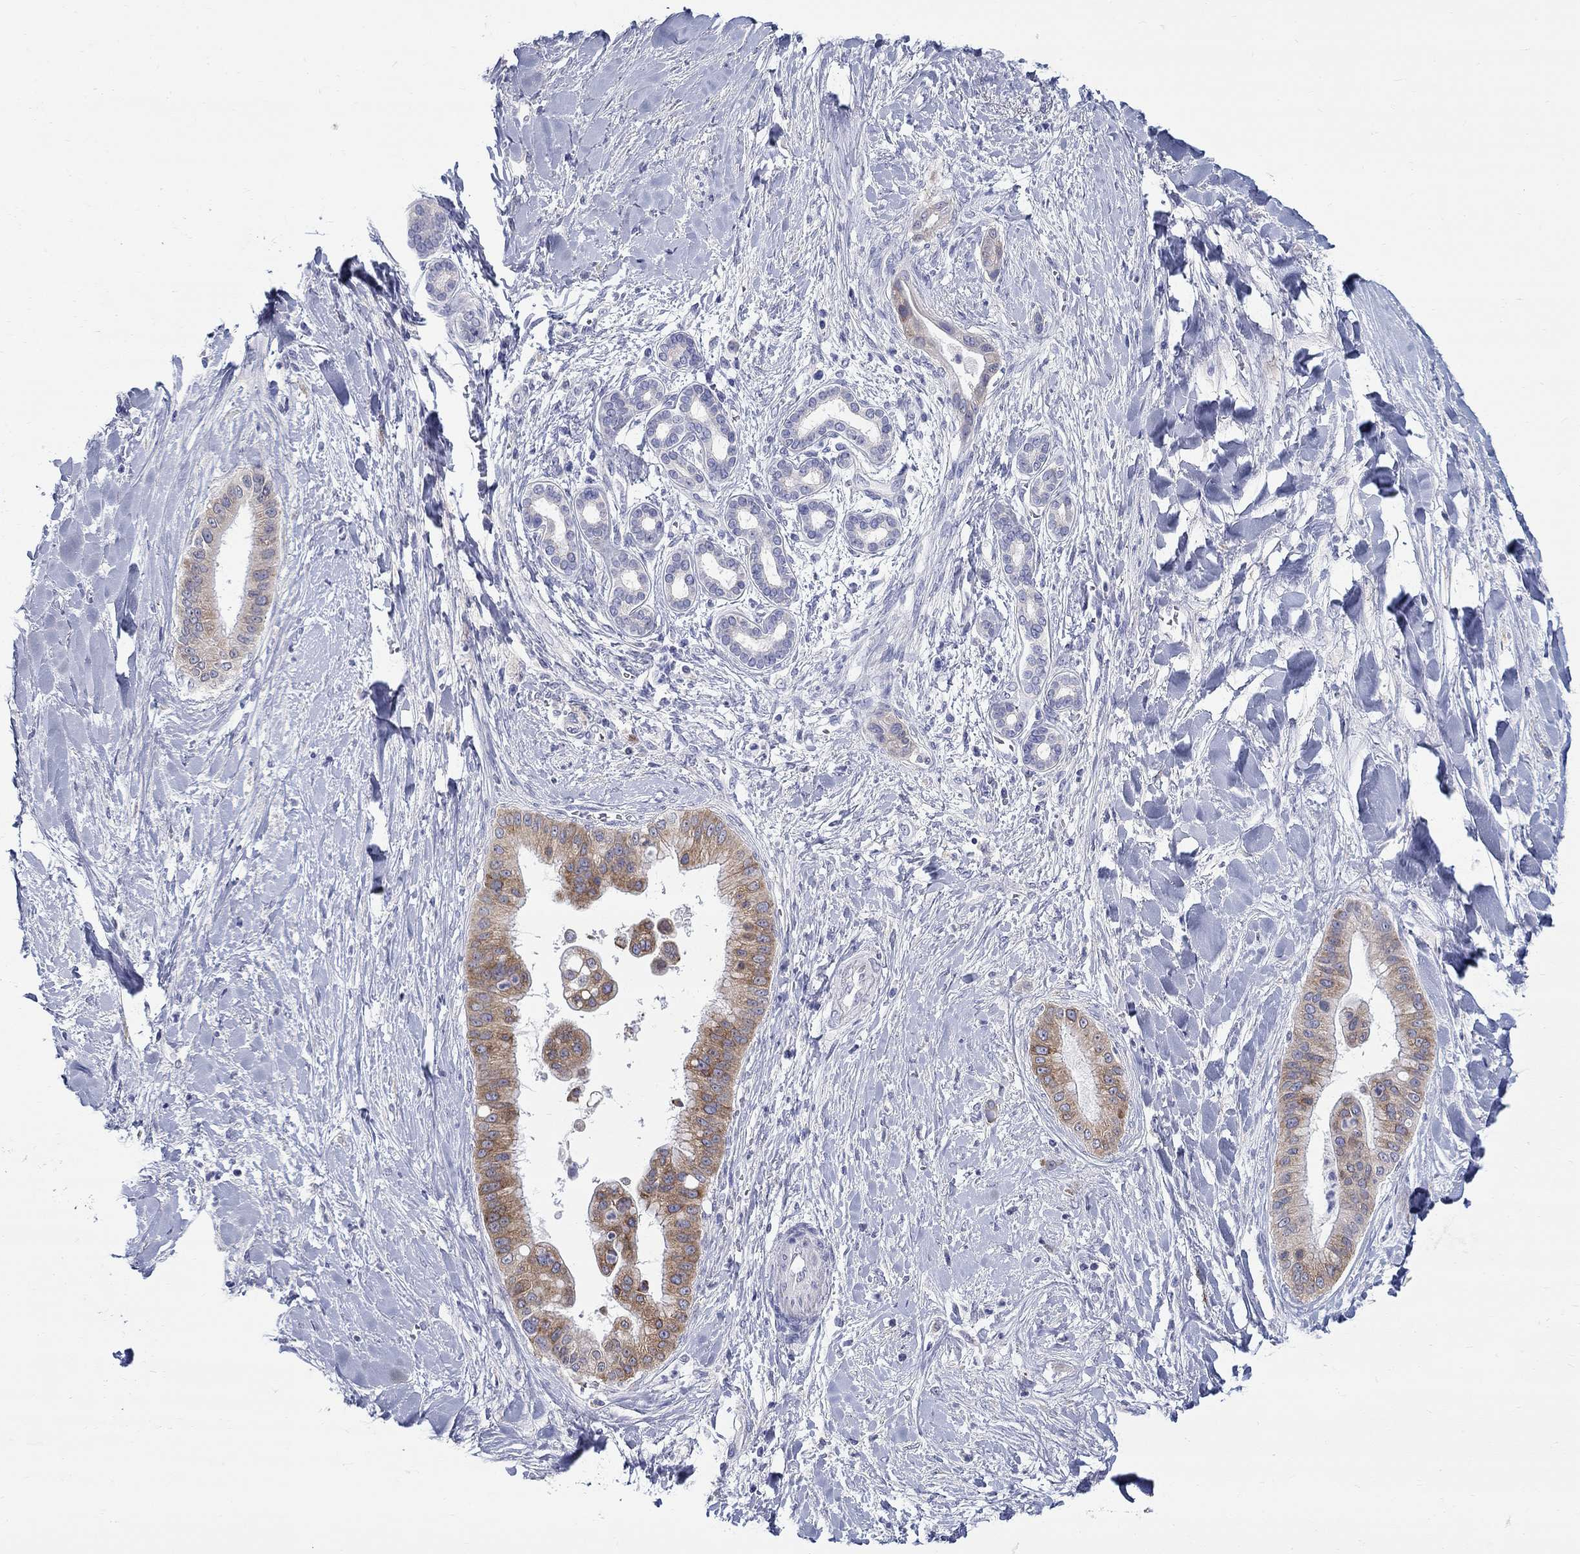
{"staining": {"intensity": "moderate", "quantity": ">75%", "location": "cytoplasmic/membranous"}, "tissue": "liver cancer", "cell_type": "Tumor cells", "image_type": "cancer", "snomed": [{"axis": "morphology", "description": "Cholangiocarcinoma"}, {"axis": "topography", "description": "Liver"}], "caption": "Approximately >75% of tumor cells in liver cancer (cholangiocarcinoma) reveal moderate cytoplasmic/membranous protein expression as visualized by brown immunohistochemical staining.", "gene": "QRFPR", "patient": {"sex": "female", "age": 54}}